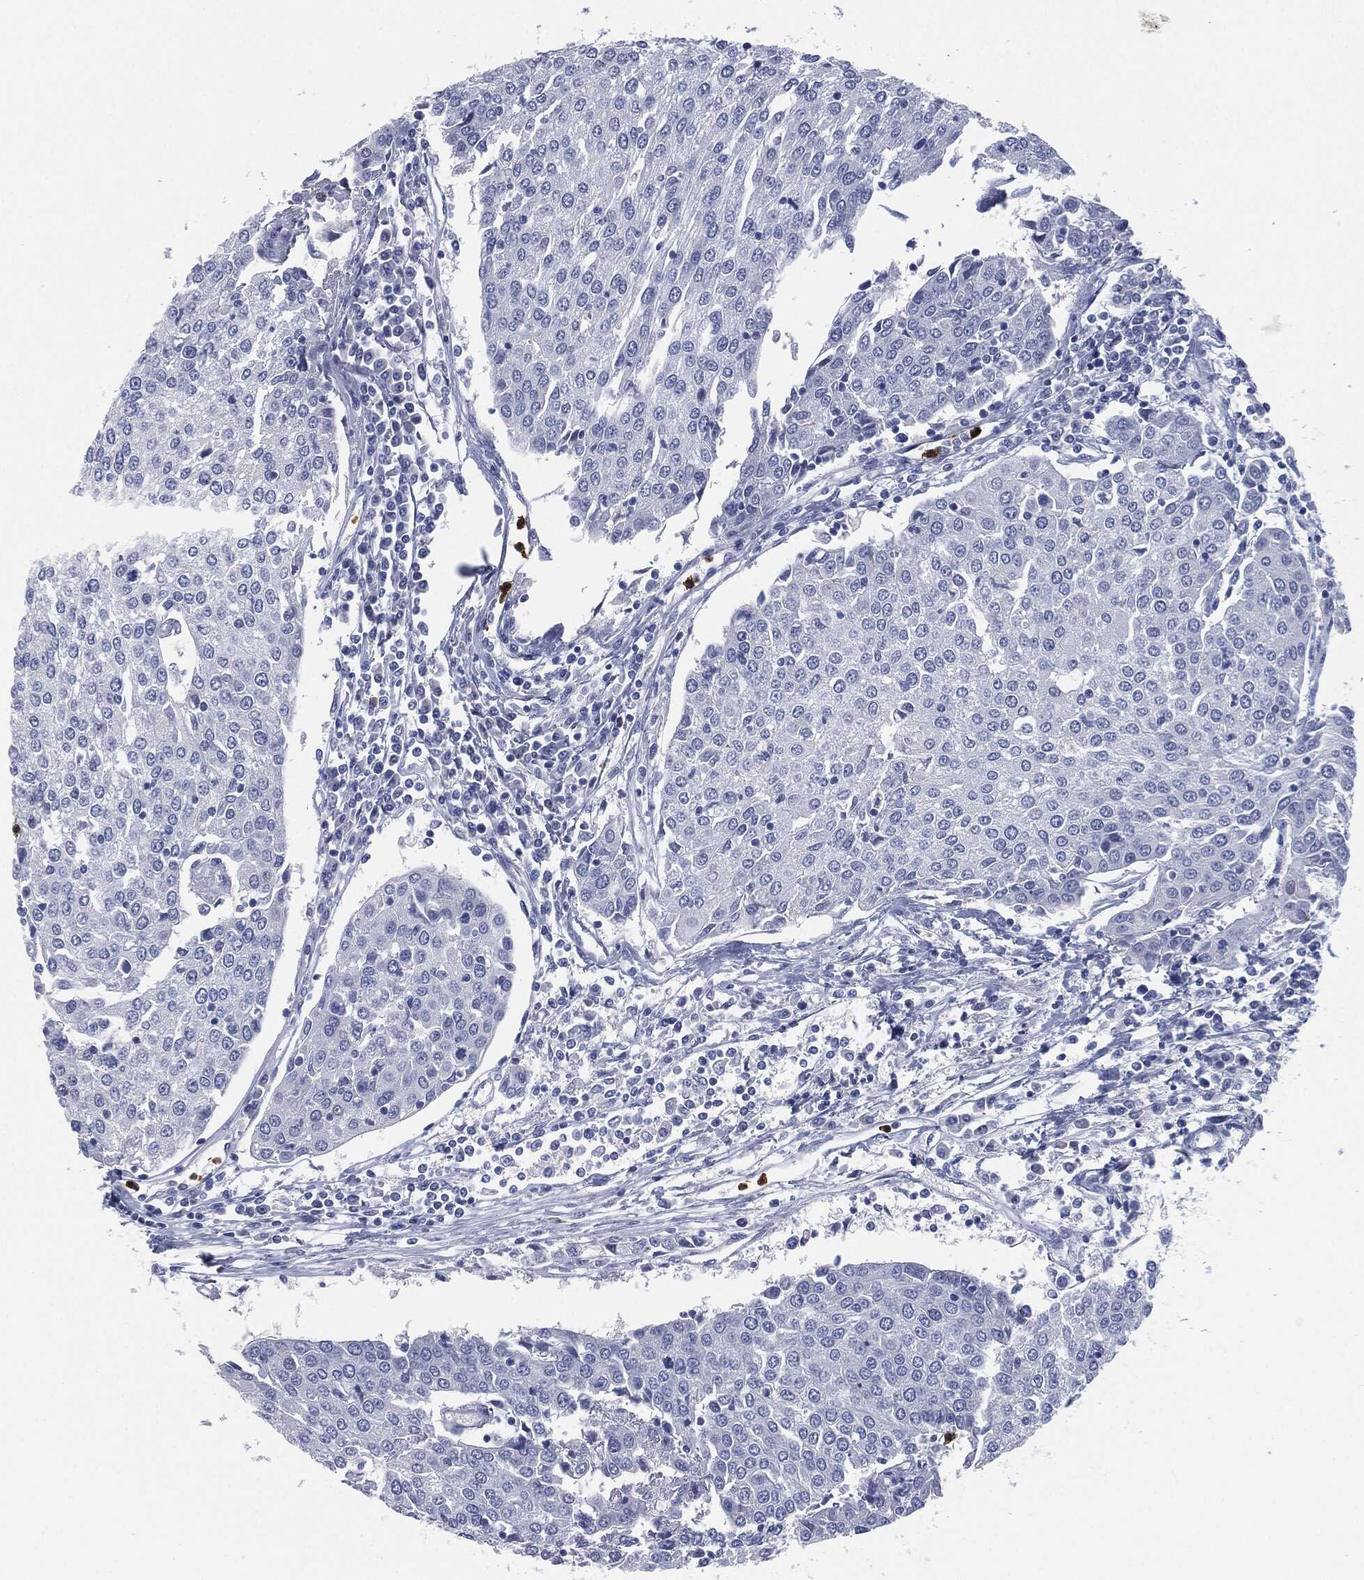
{"staining": {"intensity": "negative", "quantity": "none", "location": "none"}, "tissue": "urothelial cancer", "cell_type": "Tumor cells", "image_type": "cancer", "snomed": [{"axis": "morphology", "description": "Urothelial carcinoma, High grade"}, {"axis": "topography", "description": "Urinary bladder"}], "caption": "Immunohistochemical staining of urothelial carcinoma (high-grade) shows no significant positivity in tumor cells. The staining was performed using DAB (3,3'-diaminobenzidine) to visualize the protein expression in brown, while the nuclei were stained in blue with hematoxylin (Magnification: 20x).", "gene": "CEACAM8", "patient": {"sex": "female", "age": 85}}